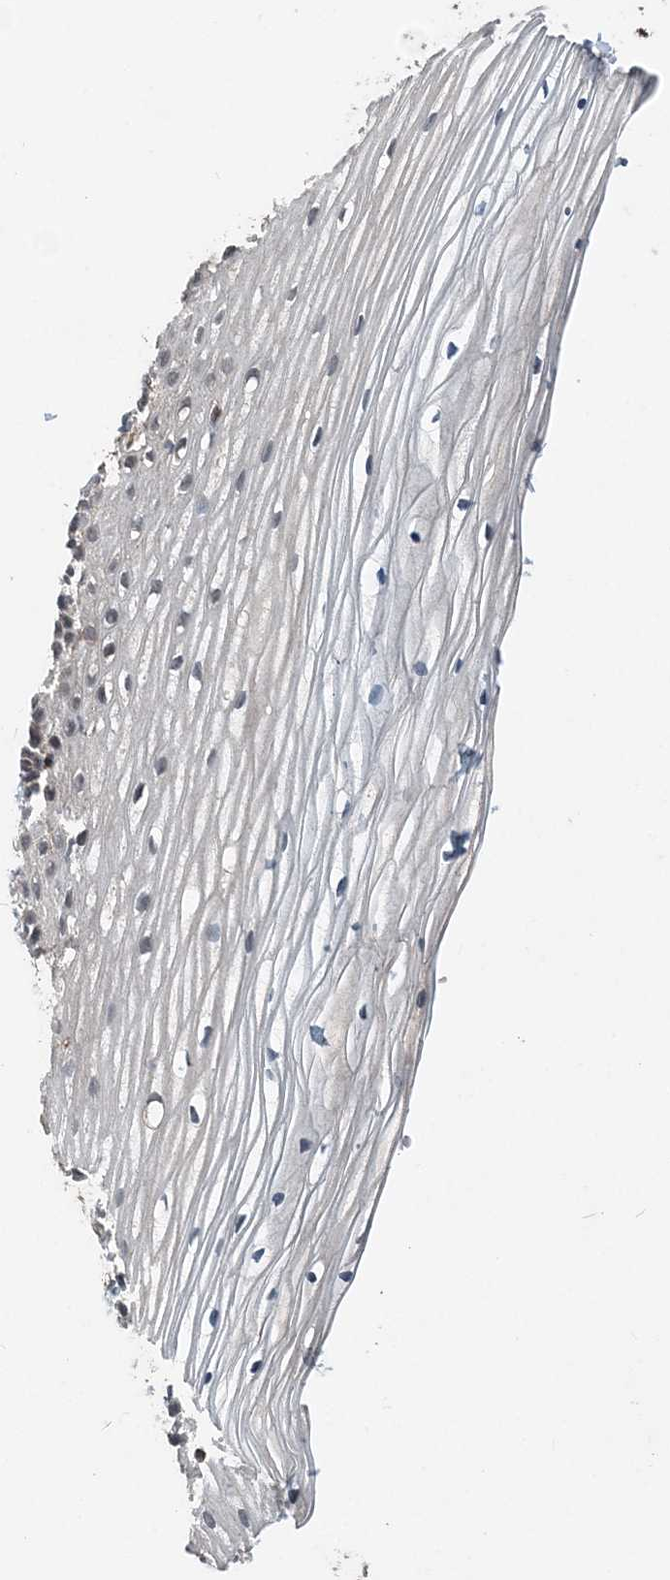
{"staining": {"intensity": "weak", "quantity": "25%-75%", "location": "cytoplasmic/membranous"}, "tissue": "vagina", "cell_type": "Squamous epithelial cells", "image_type": "normal", "snomed": [{"axis": "morphology", "description": "Normal tissue, NOS"}, {"axis": "topography", "description": "Vagina"}, {"axis": "topography", "description": "Cervix"}], "caption": "Protein expression analysis of normal vagina reveals weak cytoplasmic/membranous positivity in about 25%-75% of squamous epithelial cells. The protein is shown in brown color, while the nuclei are stained blue.", "gene": "SMPD3", "patient": {"sex": "female", "age": 40}}